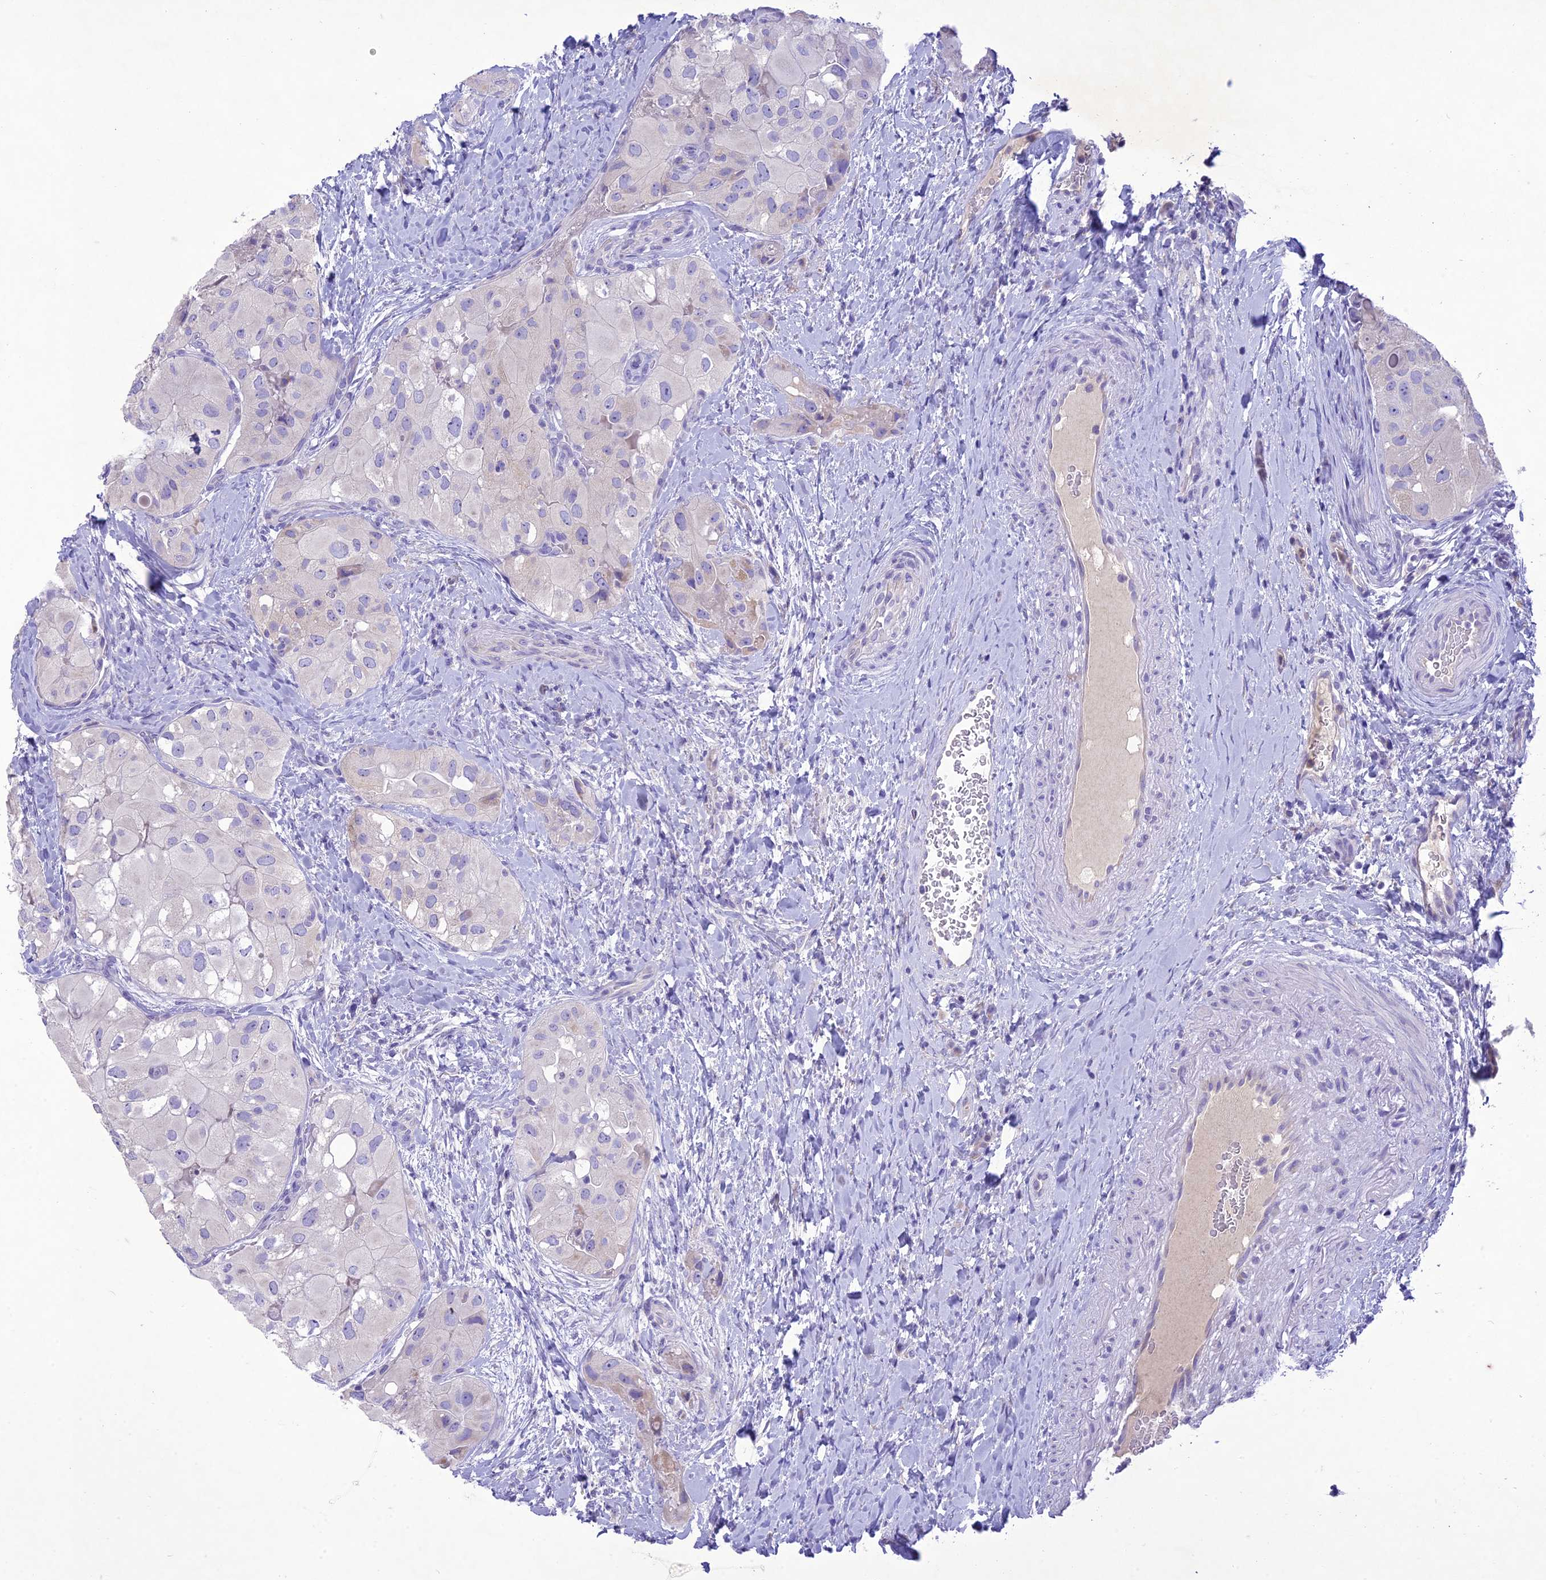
{"staining": {"intensity": "negative", "quantity": "none", "location": "none"}, "tissue": "thyroid cancer", "cell_type": "Tumor cells", "image_type": "cancer", "snomed": [{"axis": "morphology", "description": "Normal tissue, NOS"}, {"axis": "morphology", "description": "Papillary adenocarcinoma, NOS"}, {"axis": "topography", "description": "Thyroid gland"}], "caption": "The image shows no staining of tumor cells in thyroid cancer (papillary adenocarcinoma).", "gene": "SLC13A5", "patient": {"sex": "female", "age": 59}}